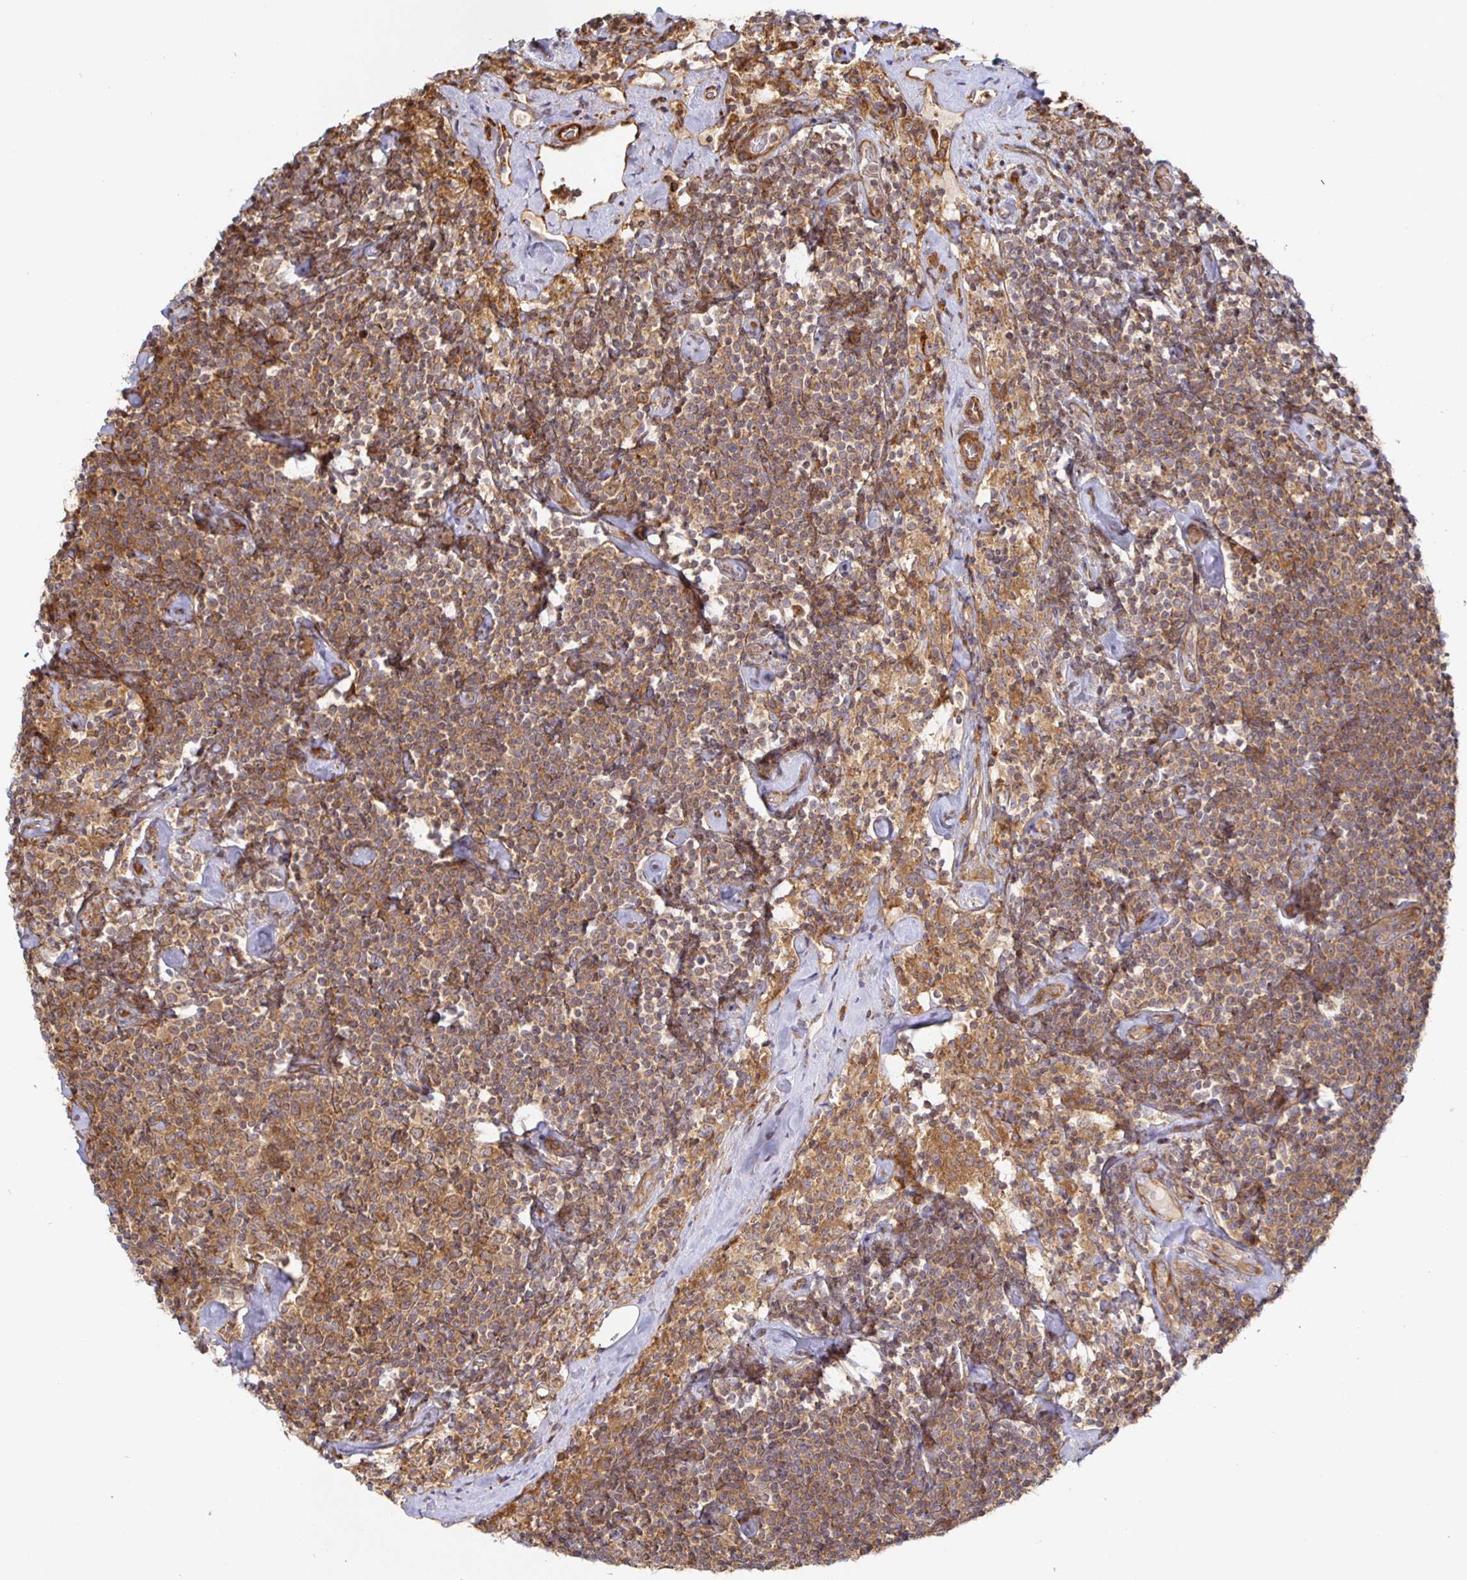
{"staining": {"intensity": "moderate", "quantity": ">75%", "location": "cytoplasmic/membranous"}, "tissue": "lymphoma", "cell_type": "Tumor cells", "image_type": "cancer", "snomed": [{"axis": "morphology", "description": "Malignant lymphoma, non-Hodgkin's type, Low grade"}, {"axis": "topography", "description": "Lymph node"}], "caption": "Low-grade malignant lymphoma, non-Hodgkin's type tissue displays moderate cytoplasmic/membranous positivity in about >75% of tumor cells, visualized by immunohistochemistry. (DAB IHC with brightfield microscopy, high magnification).", "gene": "STRAP", "patient": {"sex": "male", "age": 81}}